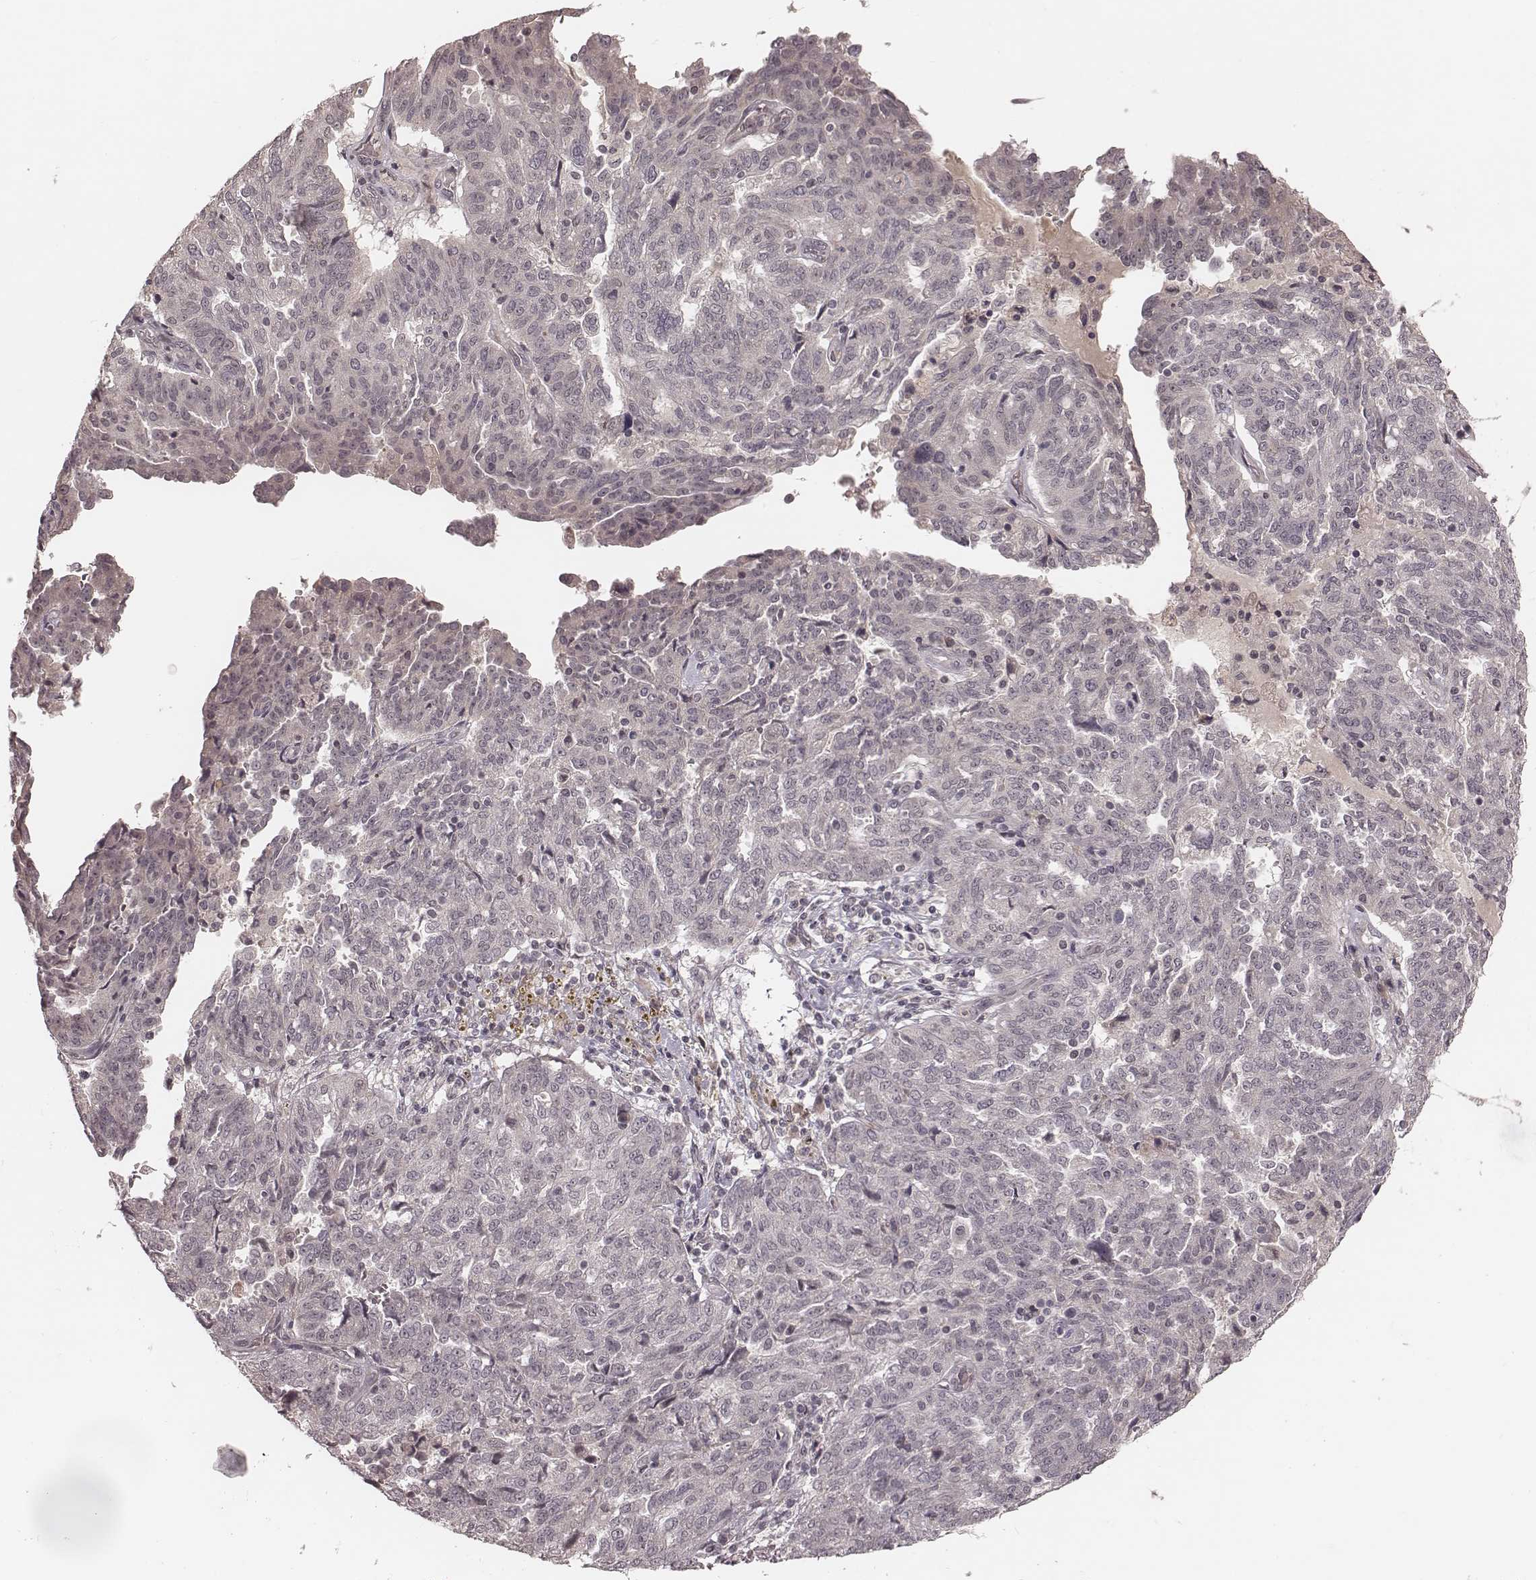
{"staining": {"intensity": "negative", "quantity": "none", "location": "none"}, "tissue": "ovarian cancer", "cell_type": "Tumor cells", "image_type": "cancer", "snomed": [{"axis": "morphology", "description": "Cystadenocarcinoma, serous, NOS"}, {"axis": "topography", "description": "Ovary"}], "caption": "Tumor cells are negative for protein expression in human ovarian serous cystadenocarcinoma. (Stains: DAB immunohistochemistry (IHC) with hematoxylin counter stain, Microscopy: brightfield microscopy at high magnification).", "gene": "IL5", "patient": {"sex": "female", "age": 67}}